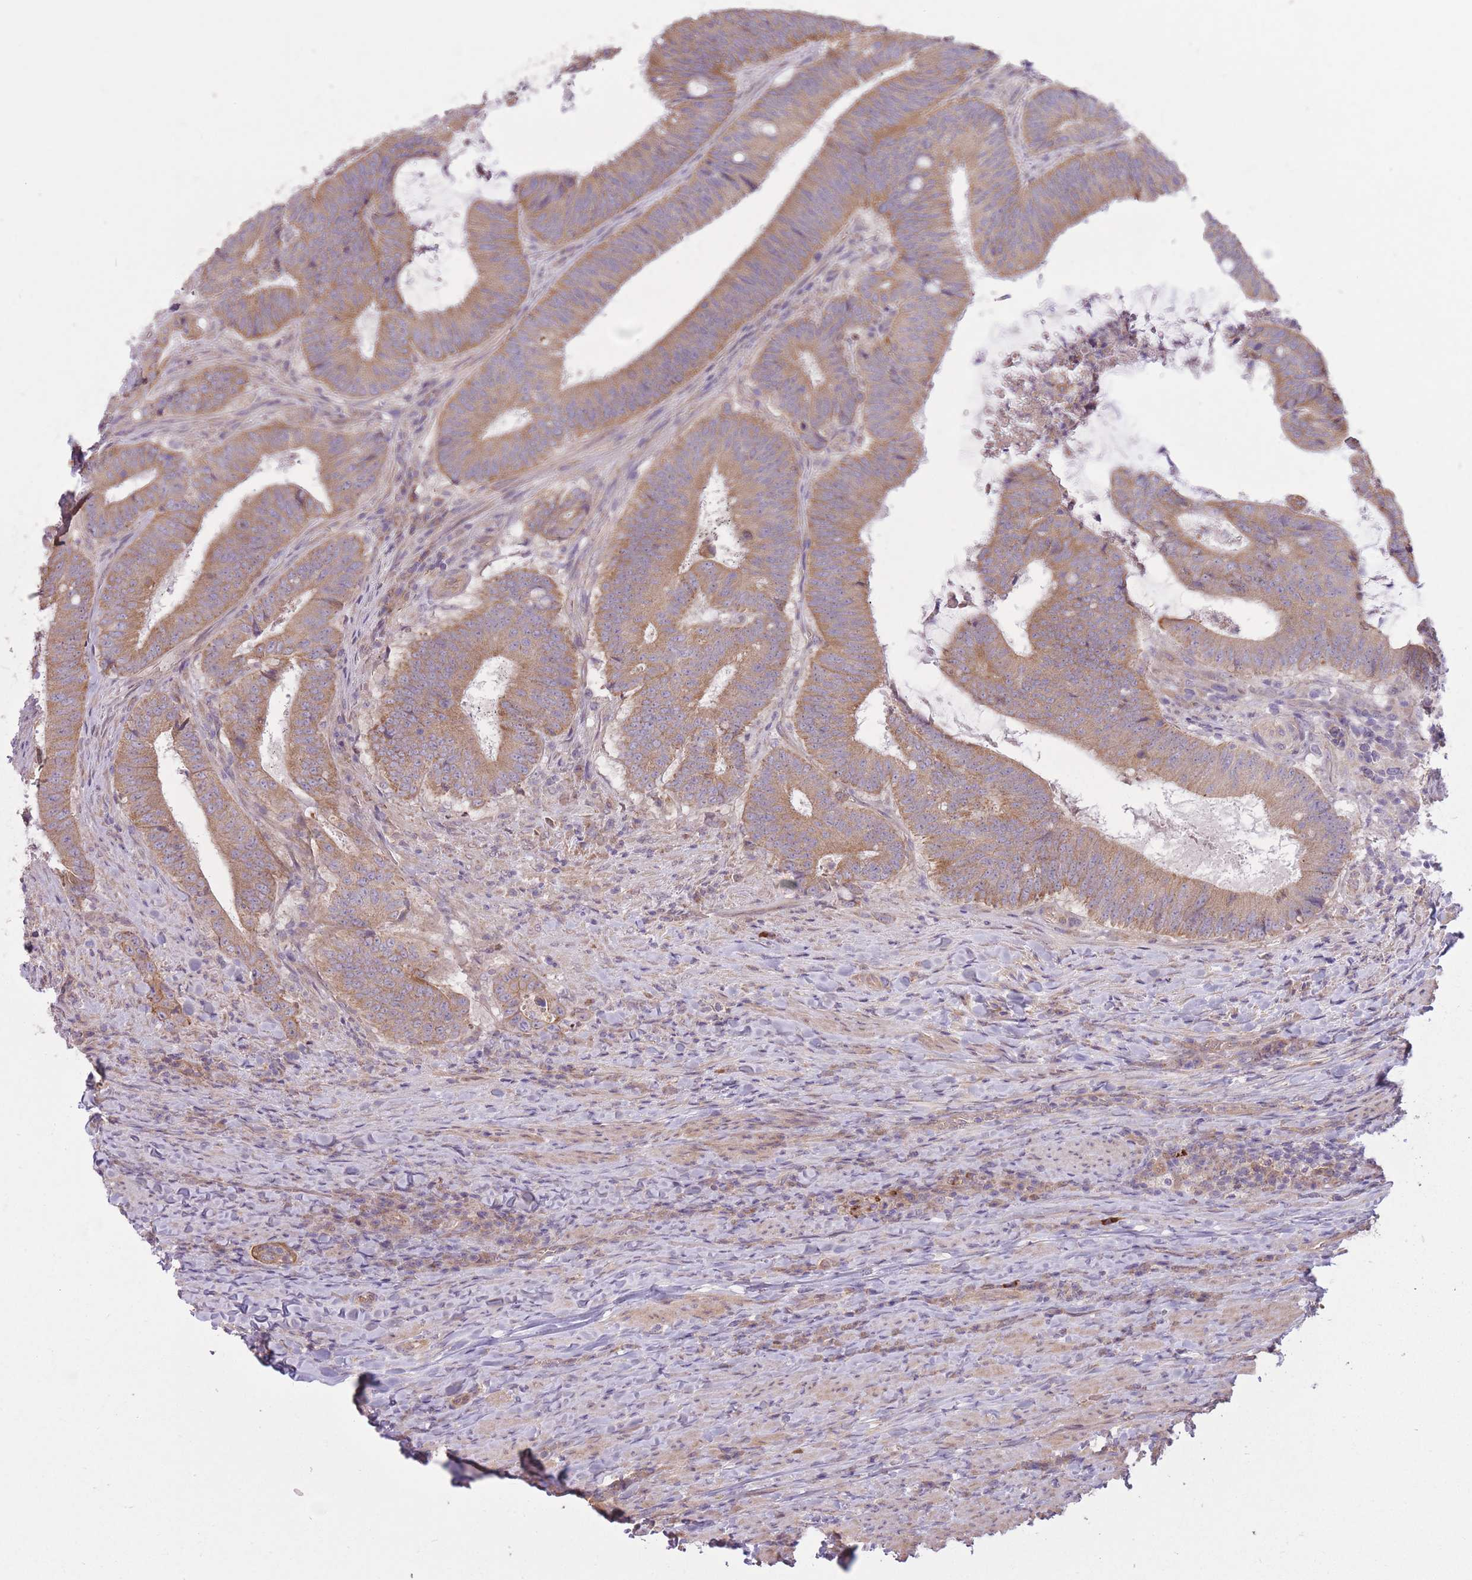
{"staining": {"intensity": "moderate", "quantity": ">75%", "location": "cytoplasmic/membranous"}, "tissue": "colorectal cancer", "cell_type": "Tumor cells", "image_type": "cancer", "snomed": [{"axis": "morphology", "description": "Adenocarcinoma, NOS"}, {"axis": "topography", "description": "Colon"}], "caption": "The immunohistochemical stain labels moderate cytoplasmic/membranous staining in tumor cells of colorectal adenocarcinoma tissue. The protein of interest is shown in brown color, while the nuclei are stained blue.", "gene": "REV1", "patient": {"sex": "female", "age": 43}}